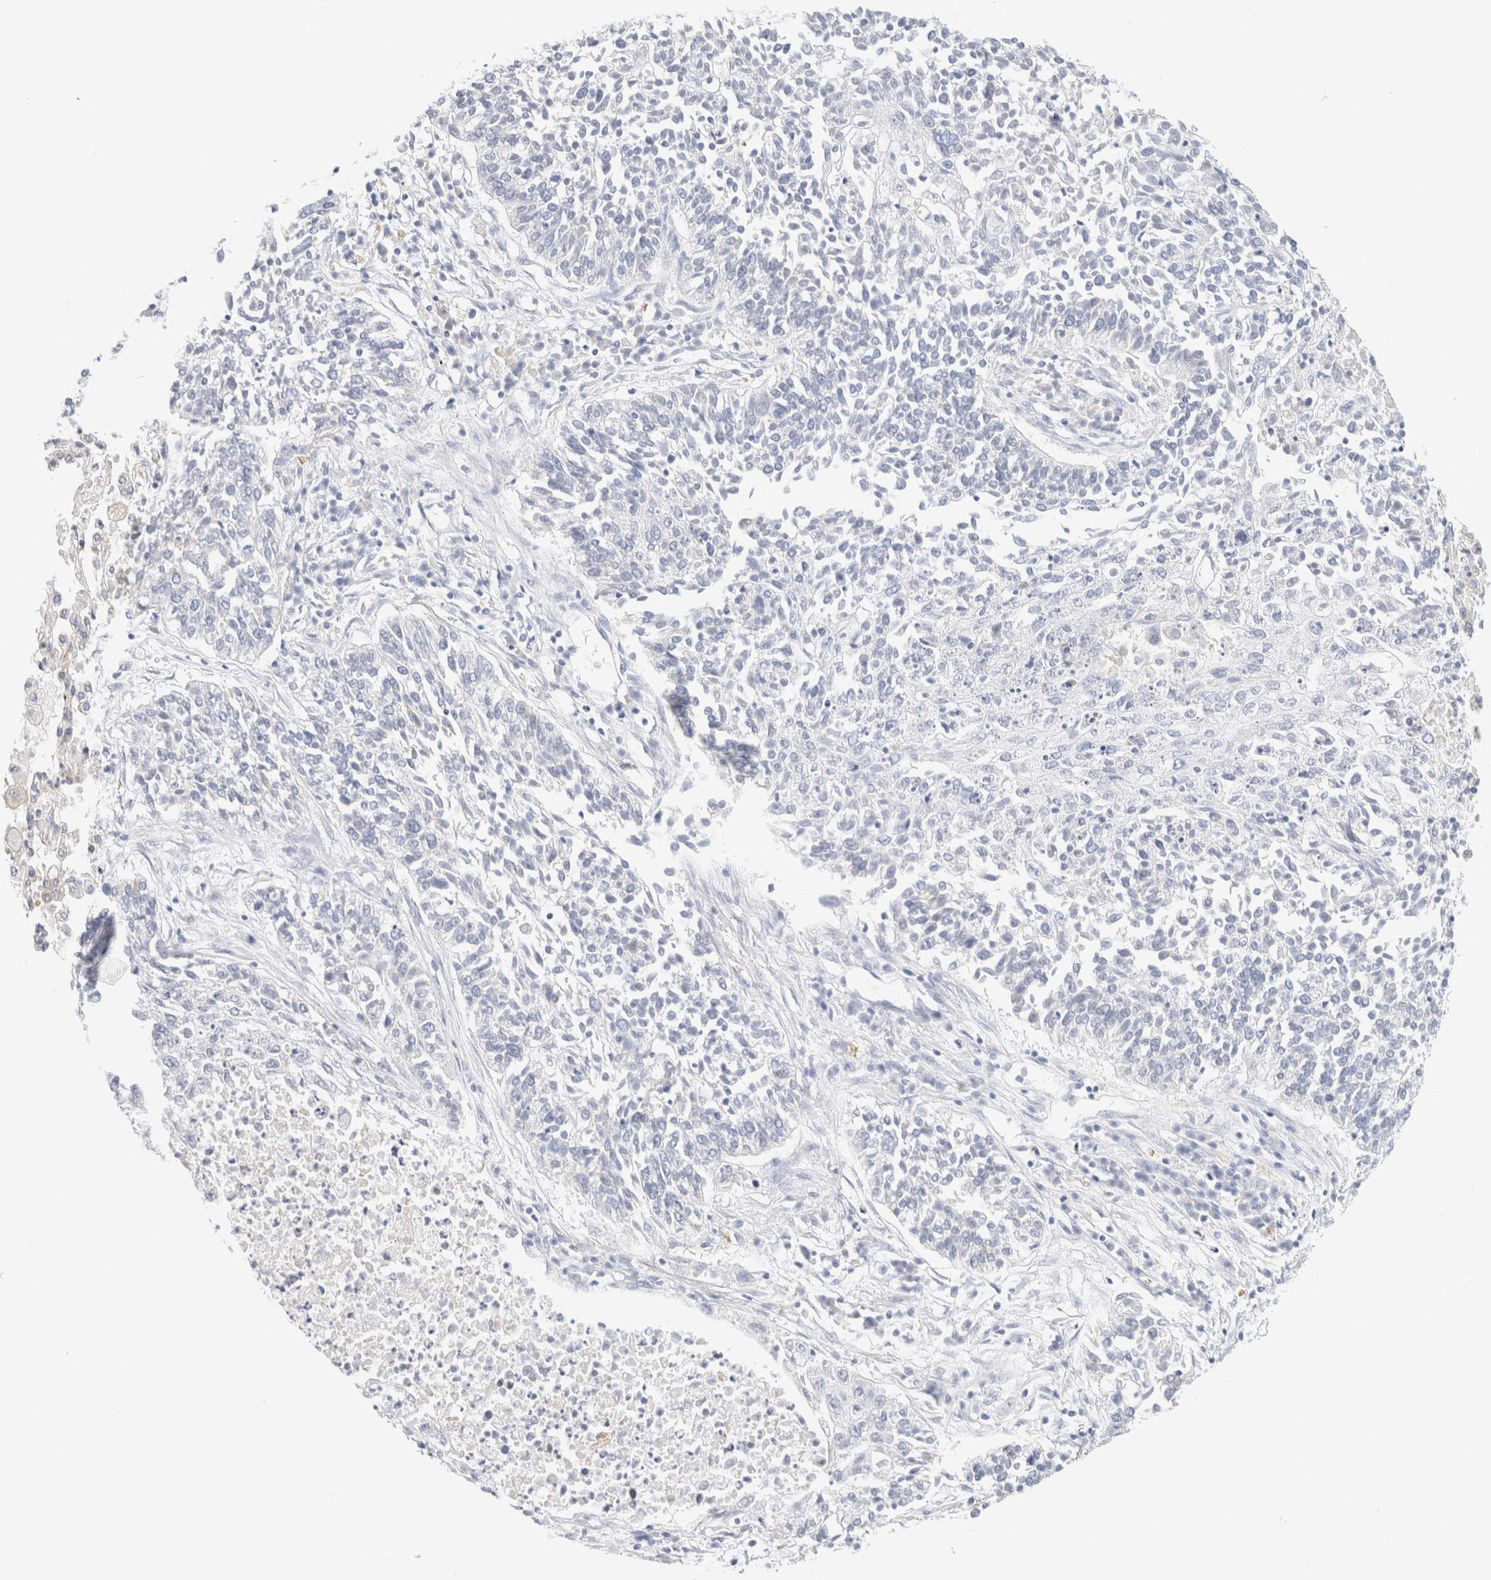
{"staining": {"intensity": "negative", "quantity": "none", "location": "none"}, "tissue": "lung cancer", "cell_type": "Tumor cells", "image_type": "cancer", "snomed": [{"axis": "morphology", "description": "Normal tissue, NOS"}, {"axis": "morphology", "description": "Squamous cell carcinoma, NOS"}, {"axis": "topography", "description": "Lymph node"}, {"axis": "topography", "description": "Cartilage tissue"}, {"axis": "topography", "description": "Bronchus"}, {"axis": "topography", "description": "Lung"}, {"axis": "topography", "description": "Peripheral nerve tissue"}], "caption": "Immunohistochemistry (IHC) of human lung cancer (squamous cell carcinoma) exhibits no expression in tumor cells. Brightfield microscopy of IHC stained with DAB (brown) and hematoxylin (blue), captured at high magnification.", "gene": "SLC25A48", "patient": {"sex": "female", "age": 49}}